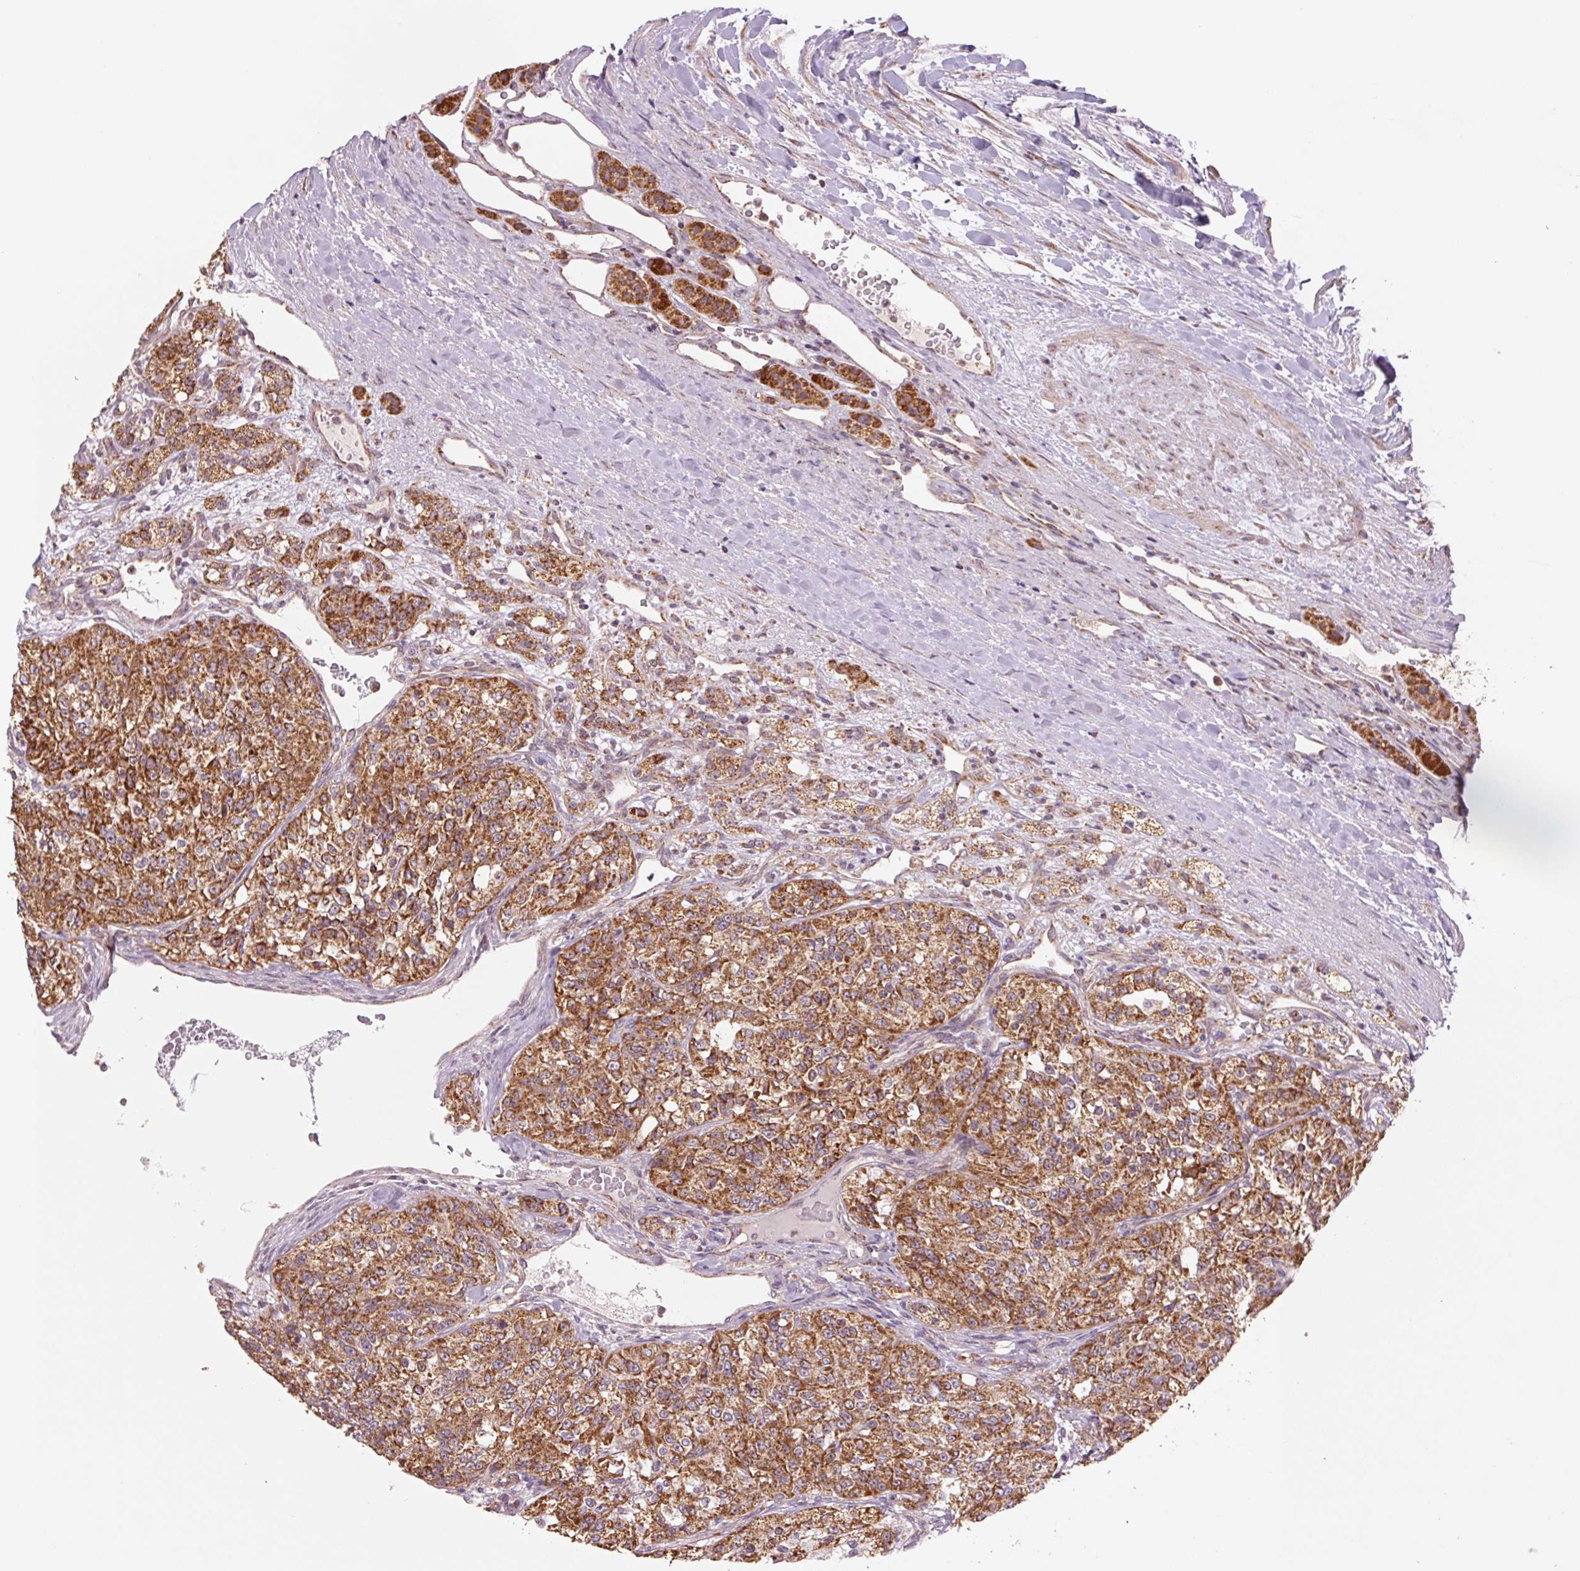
{"staining": {"intensity": "strong", "quantity": ">75%", "location": "cytoplasmic/membranous"}, "tissue": "renal cancer", "cell_type": "Tumor cells", "image_type": "cancer", "snomed": [{"axis": "morphology", "description": "Adenocarcinoma, NOS"}, {"axis": "topography", "description": "Kidney"}], "caption": "The immunohistochemical stain highlights strong cytoplasmic/membranous expression in tumor cells of renal adenocarcinoma tissue. (DAB IHC with brightfield microscopy, high magnification).", "gene": "MATCAP1", "patient": {"sex": "female", "age": 63}}